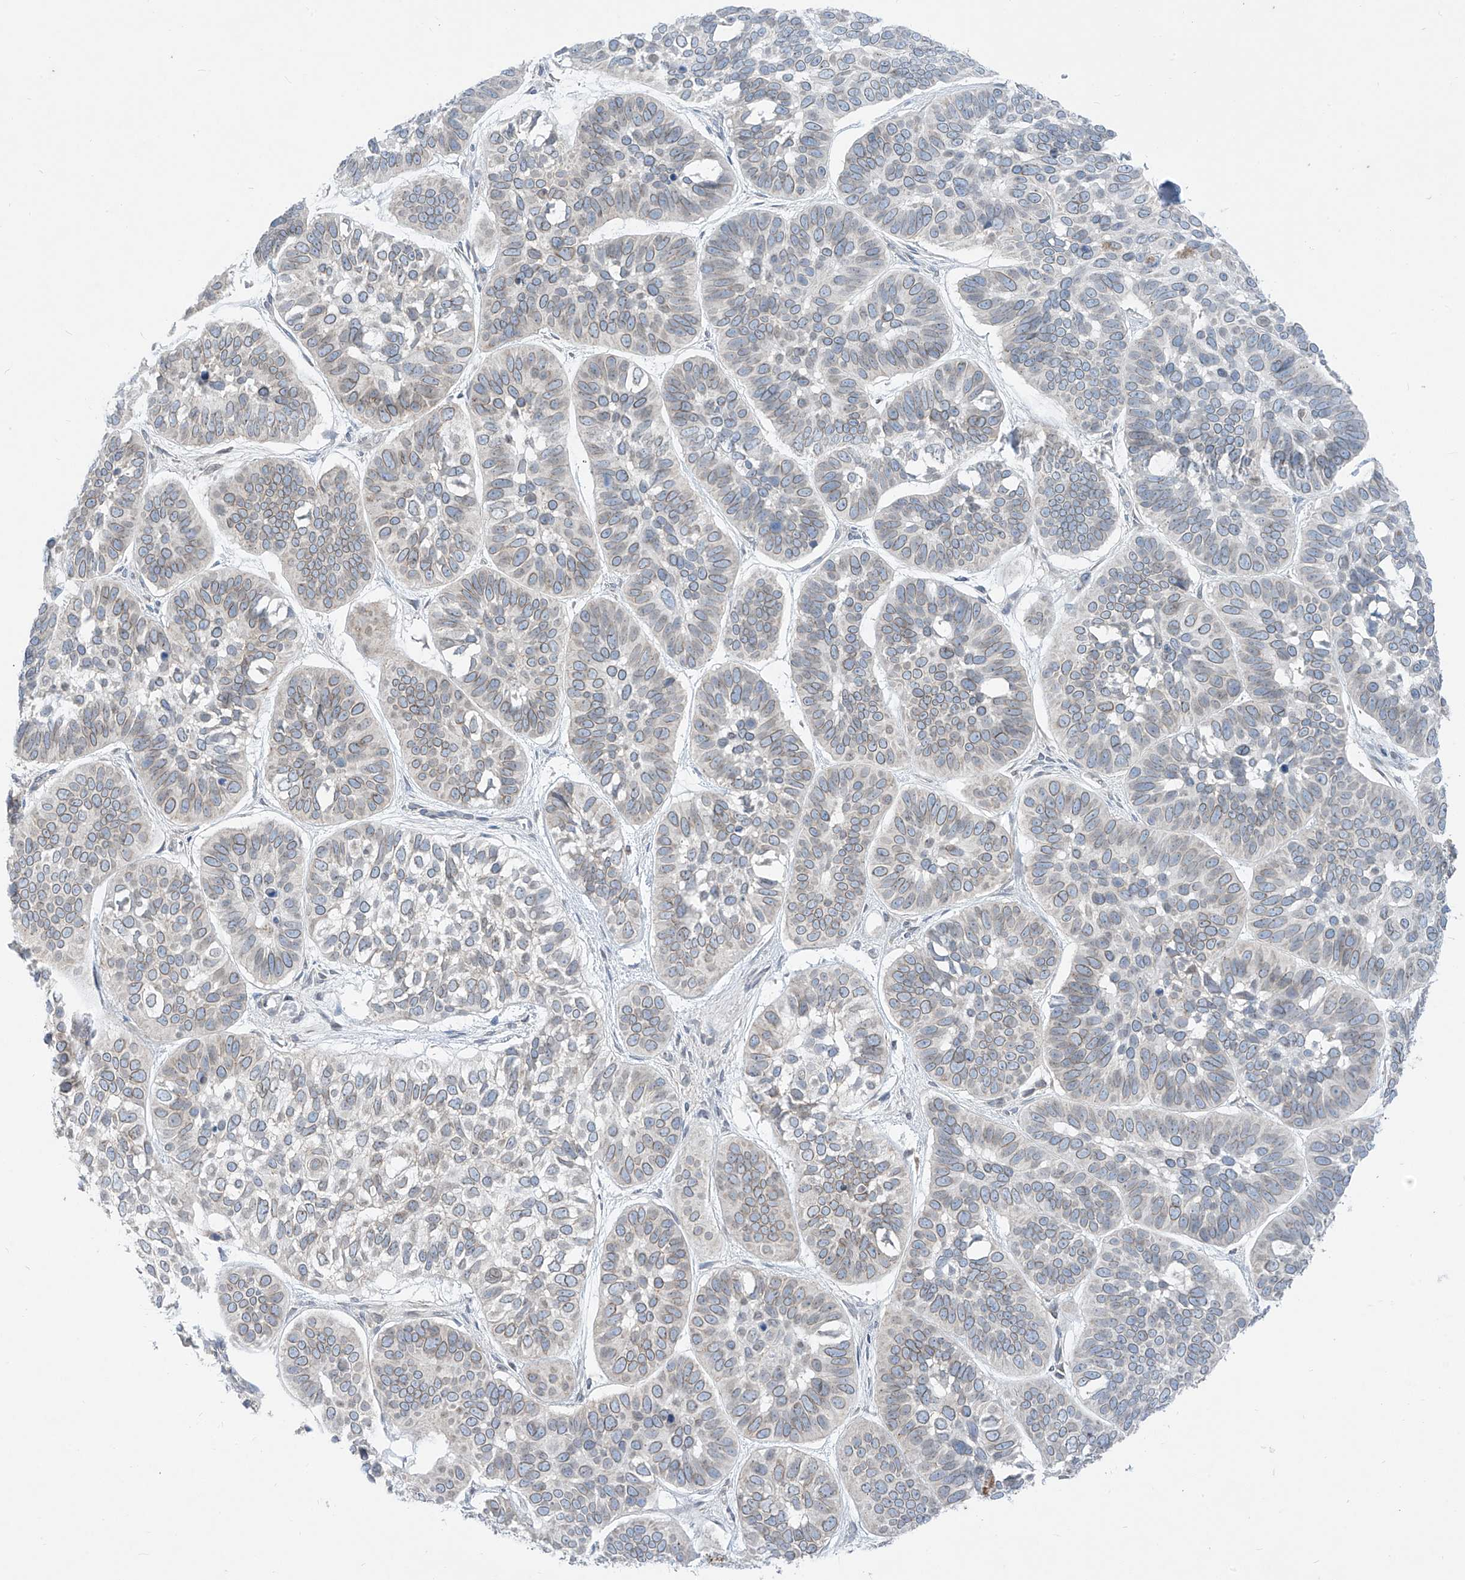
{"staining": {"intensity": "weak", "quantity": ">75%", "location": "cytoplasmic/membranous,nuclear"}, "tissue": "skin cancer", "cell_type": "Tumor cells", "image_type": "cancer", "snomed": [{"axis": "morphology", "description": "Basal cell carcinoma"}, {"axis": "topography", "description": "Skin"}], "caption": "Tumor cells show weak cytoplasmic/membranous and nuclear expression in approximately >75% of cells in skin cancer (basal cell carcinoma).", "gene": "KRTAP25-1", "patient": {"sex": "male", "age": 62}}